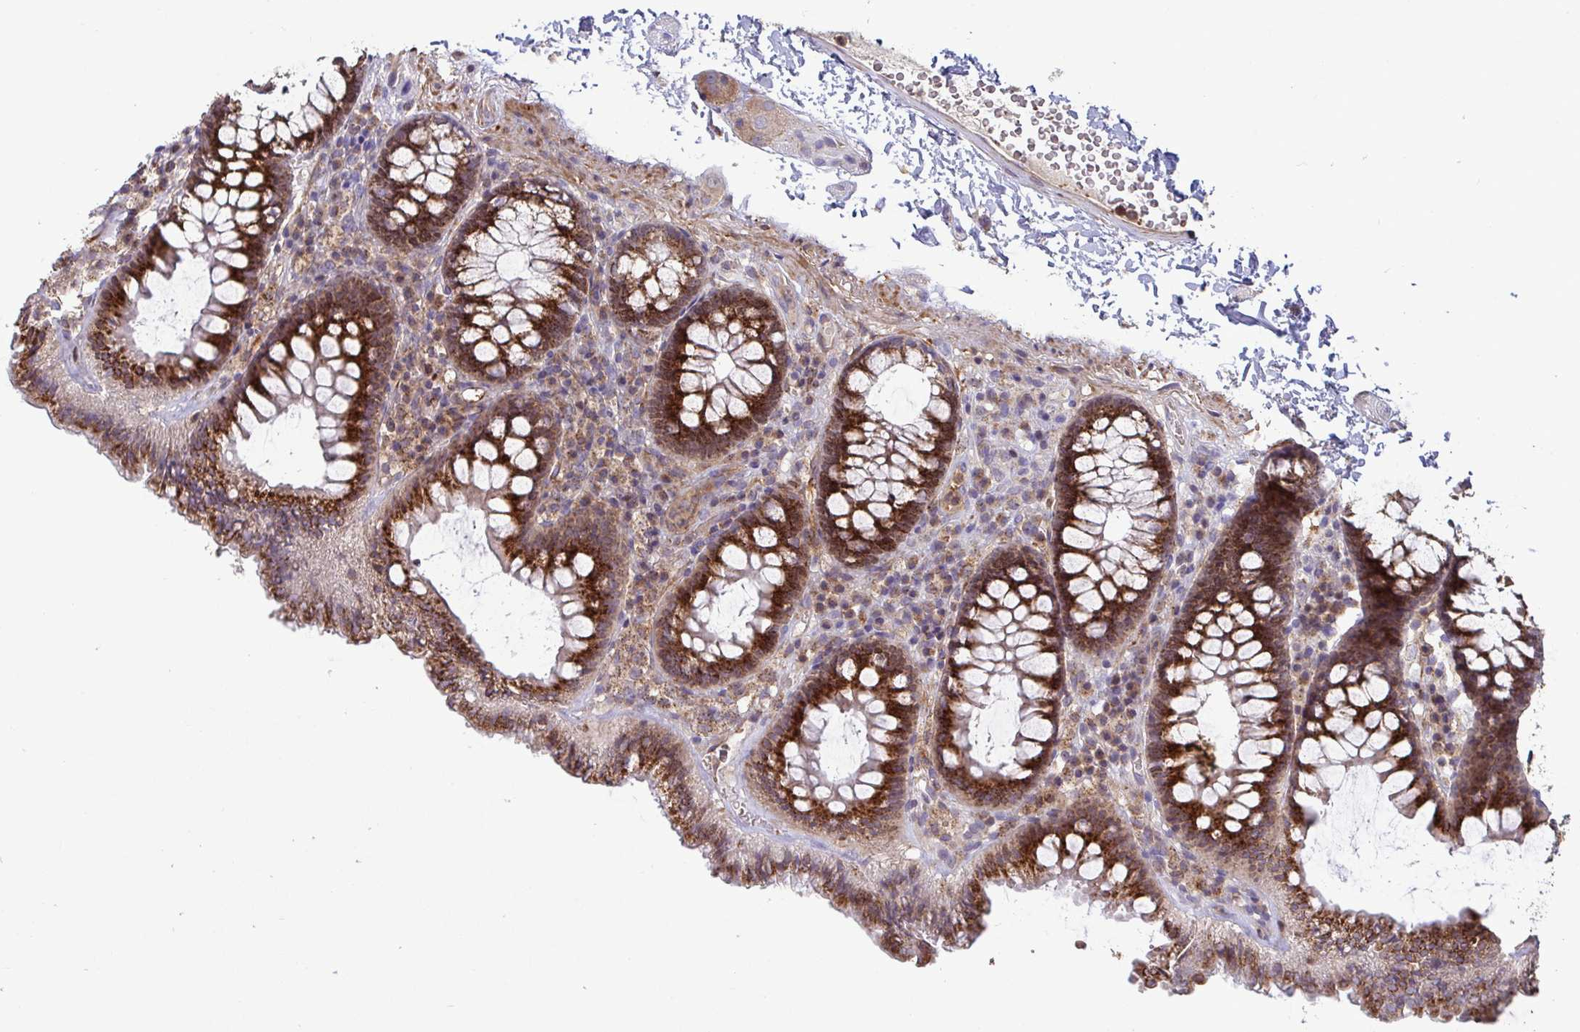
{"staining": {"intensity": "negative", "quantity": "none", "location": "none"}, "tissue": "colon", "cell_type": "Endothelial cells", "image_type": "normal", "snomed": [{"axis": "morphology", "description": "Normal tissue, NOS"}, {"axis": "topography", "description": "Colon"}, {"axis": "topography", "description": "Peripheral nerve tissue"}], "caption": "This histopathology image is of benign colon stained with immunohistochemistry to label a protein in brown with the nuclei are counter-stained blue. There is no positivity in endothelial cells.", "gene": "SPRY1", "patient": {"sex": "male", "age": 84}}